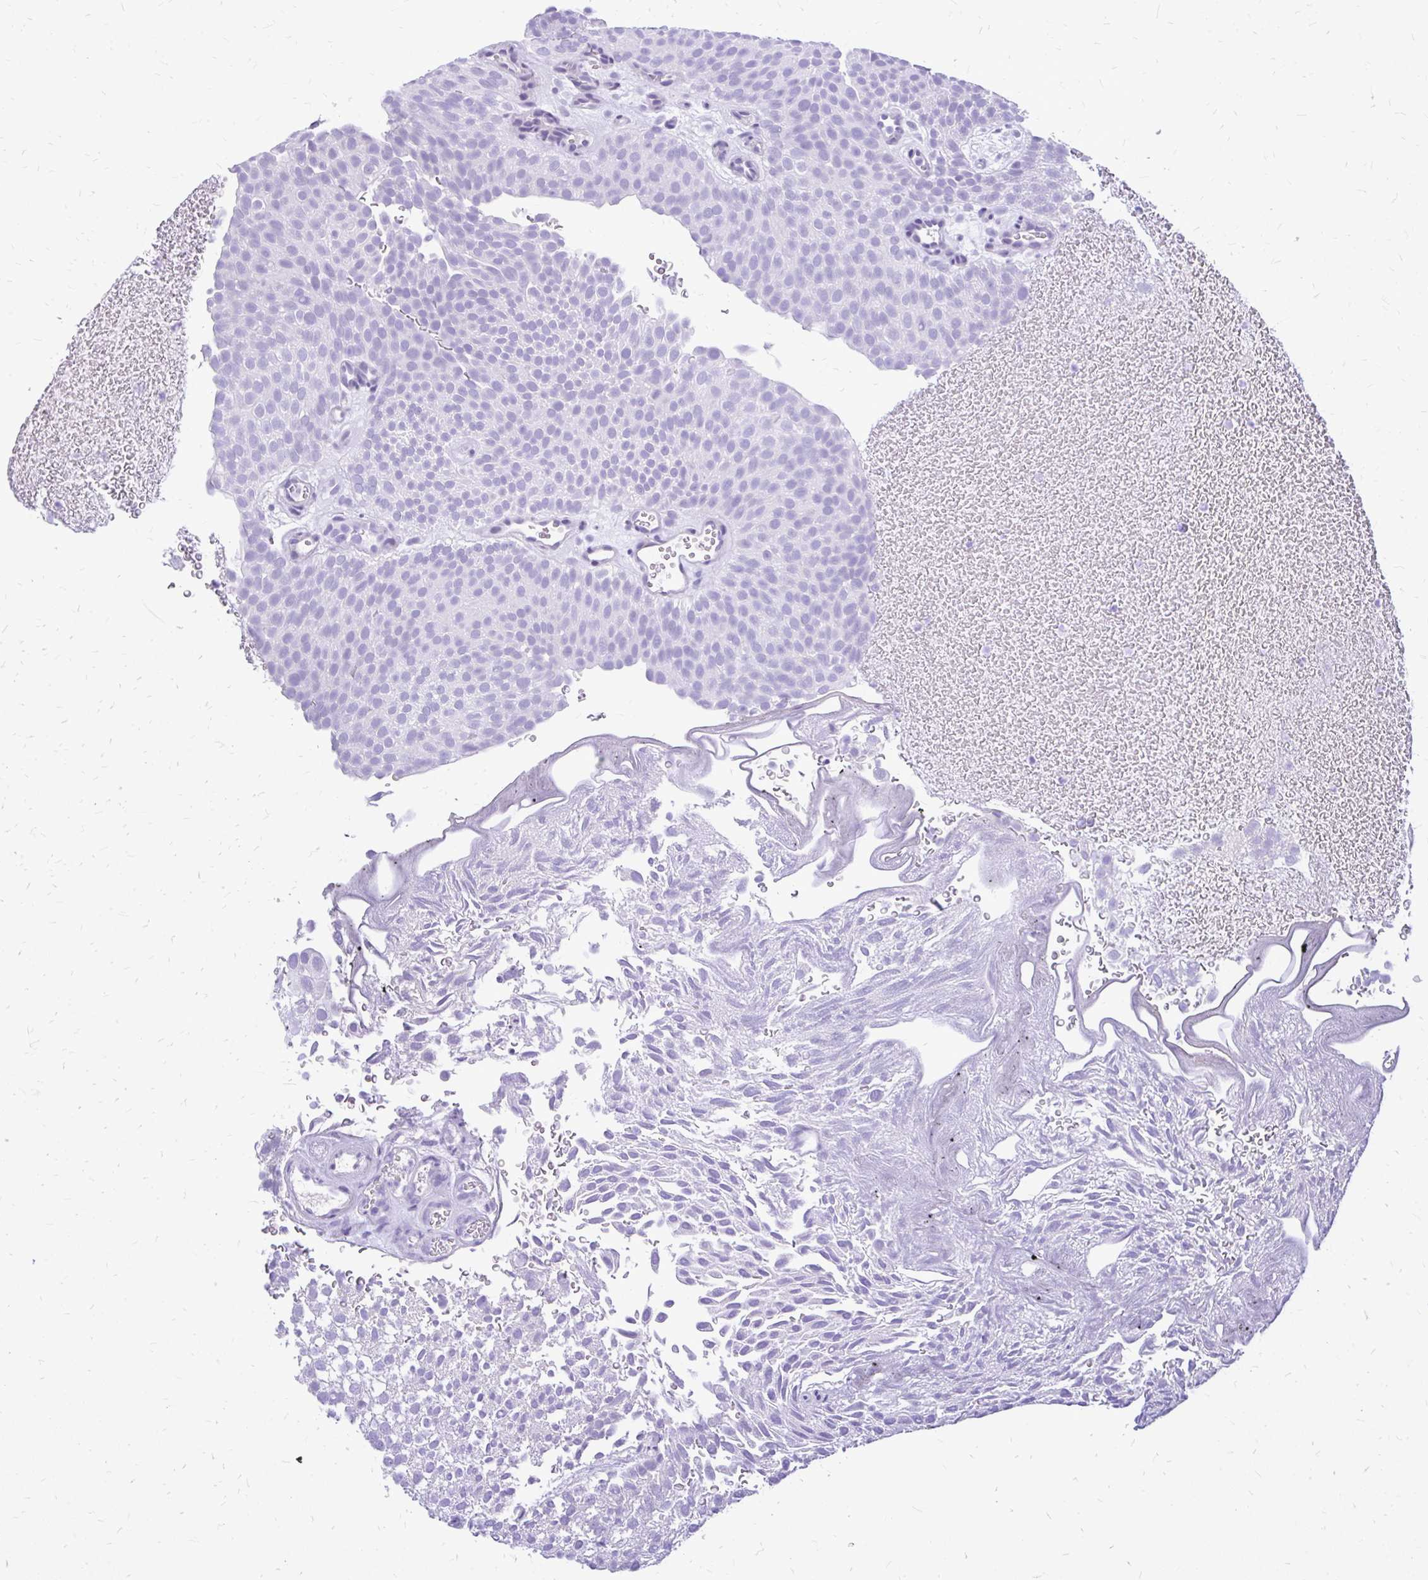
{"staining": {"intensity": "negative", "quantity": "none", "location": "none"}, "tissue": "urothelial cancer", "cell_type": "Tumor cells", "image_type": "cancer", "snomed": [{"axis": "morphology", "description": "Urothelial carcinoma, Low grade"}, {"axis": "topography", "description": "Urinary bladder"}], "caption": "Tumor cells show no significant positivity in urothelial cancer. Nuclei are stained in blue.", "gene": "MAP1LC3A", "patient": {"sex": "male", "age": 78}}